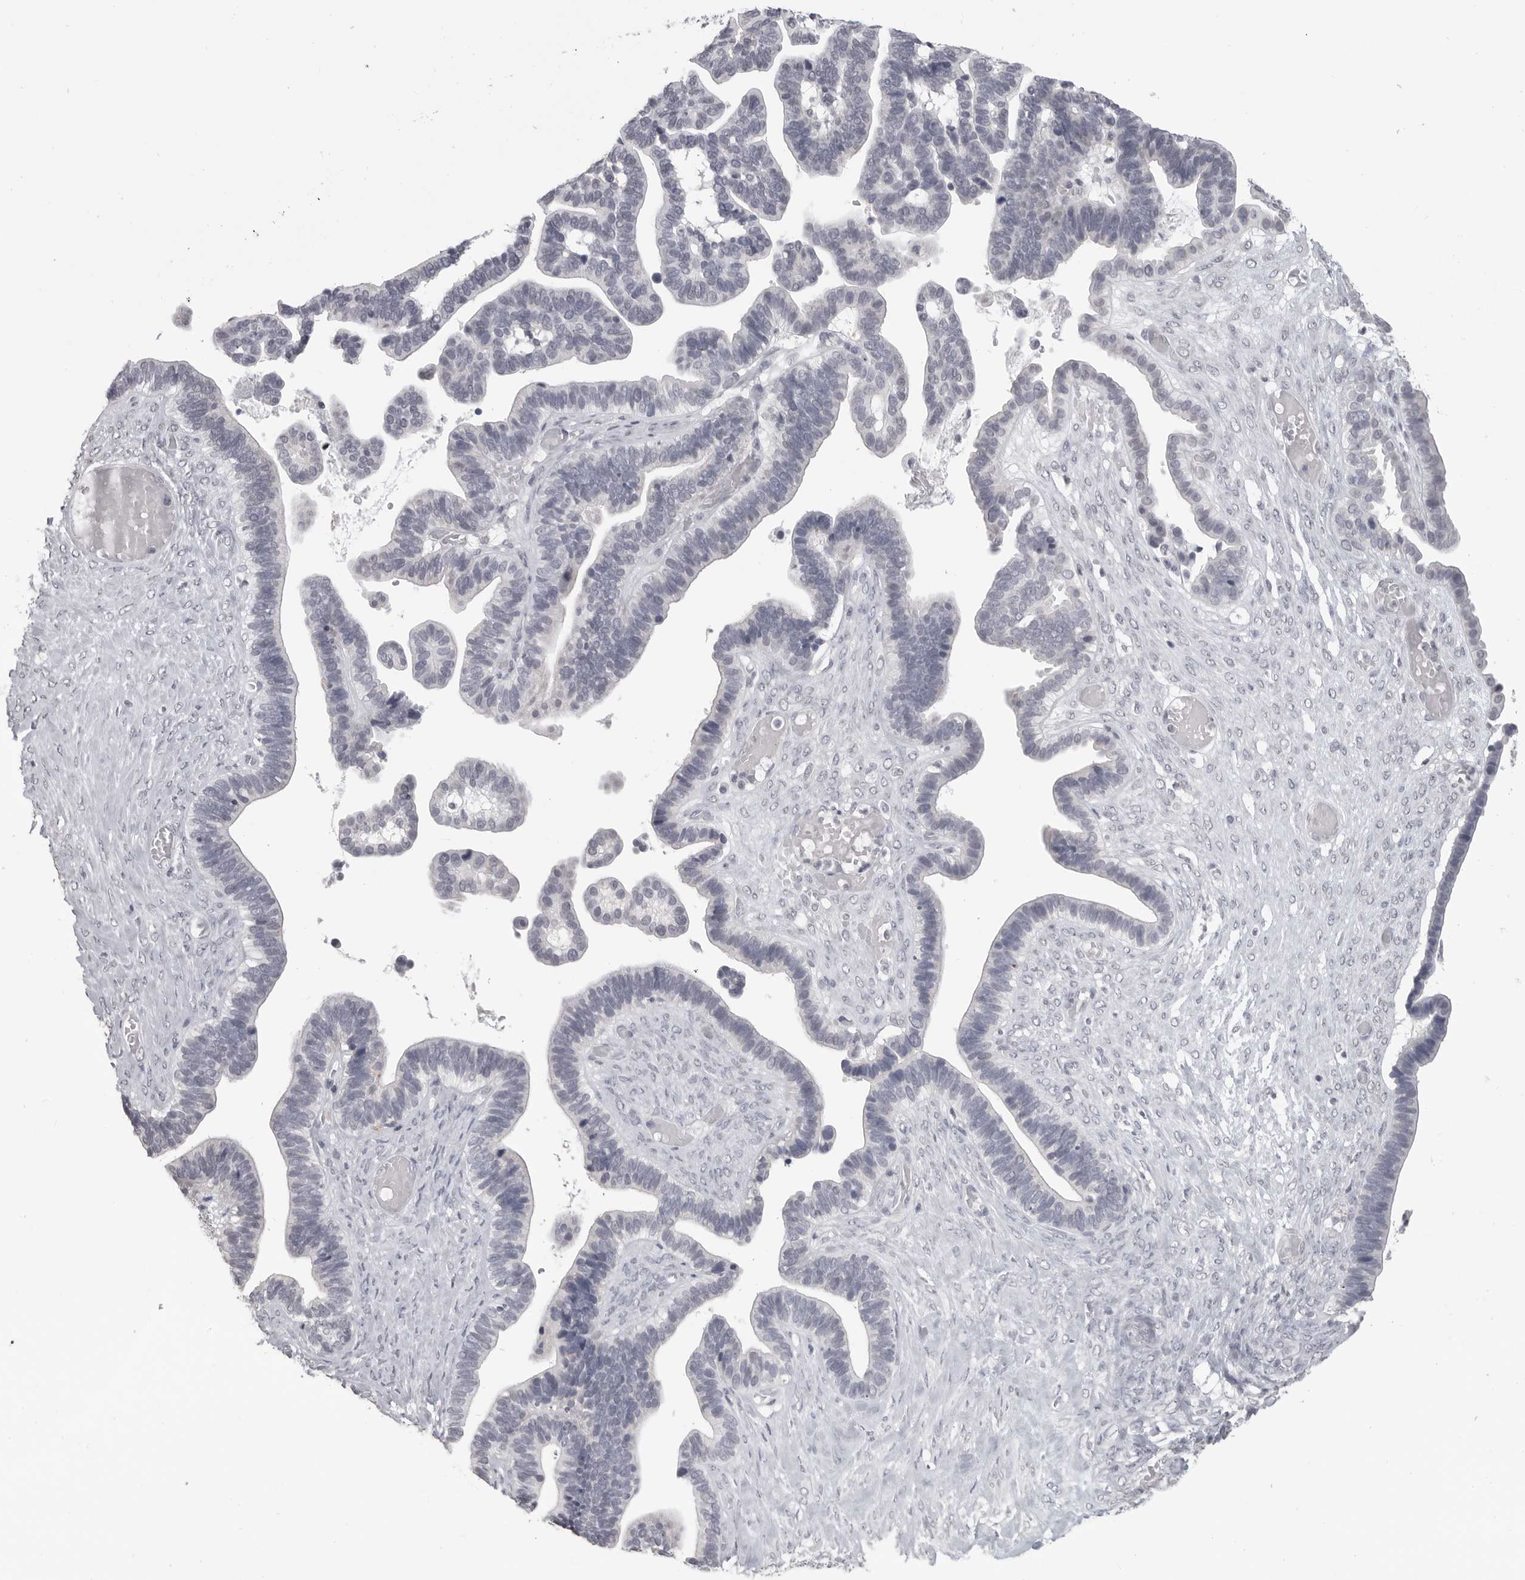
{"staining": {"intensity": "negative", "quantity": "none", "location": "none"}, "tissue": "ovarian cancer", "cell_type": "Tumor cells", "image_type": "cancer", "snomed": [{"axis": "morphology", "description": "Cystadenocarcinoma, serous, NOS"}, {"axis": "topography", "description": "Ovary"}], "caption": "Immunohistochemistry (IHC) photomicrograph of neoplastic tissue: ovarian cancer (serous cystadenocarcinoma) stained with DAB (3,3'-diaminobenzidine) displays no significant protein positivity in tumor cells. The staining was performed using DAB (3,3'-diaminobenzidine) to visualize the protein expression in brown, while the nuclei were stained in blue with hematoxylin (Magnification: 20x).", "gene": "PRSS1", "patient": {"sex": "female", "age": 56}}